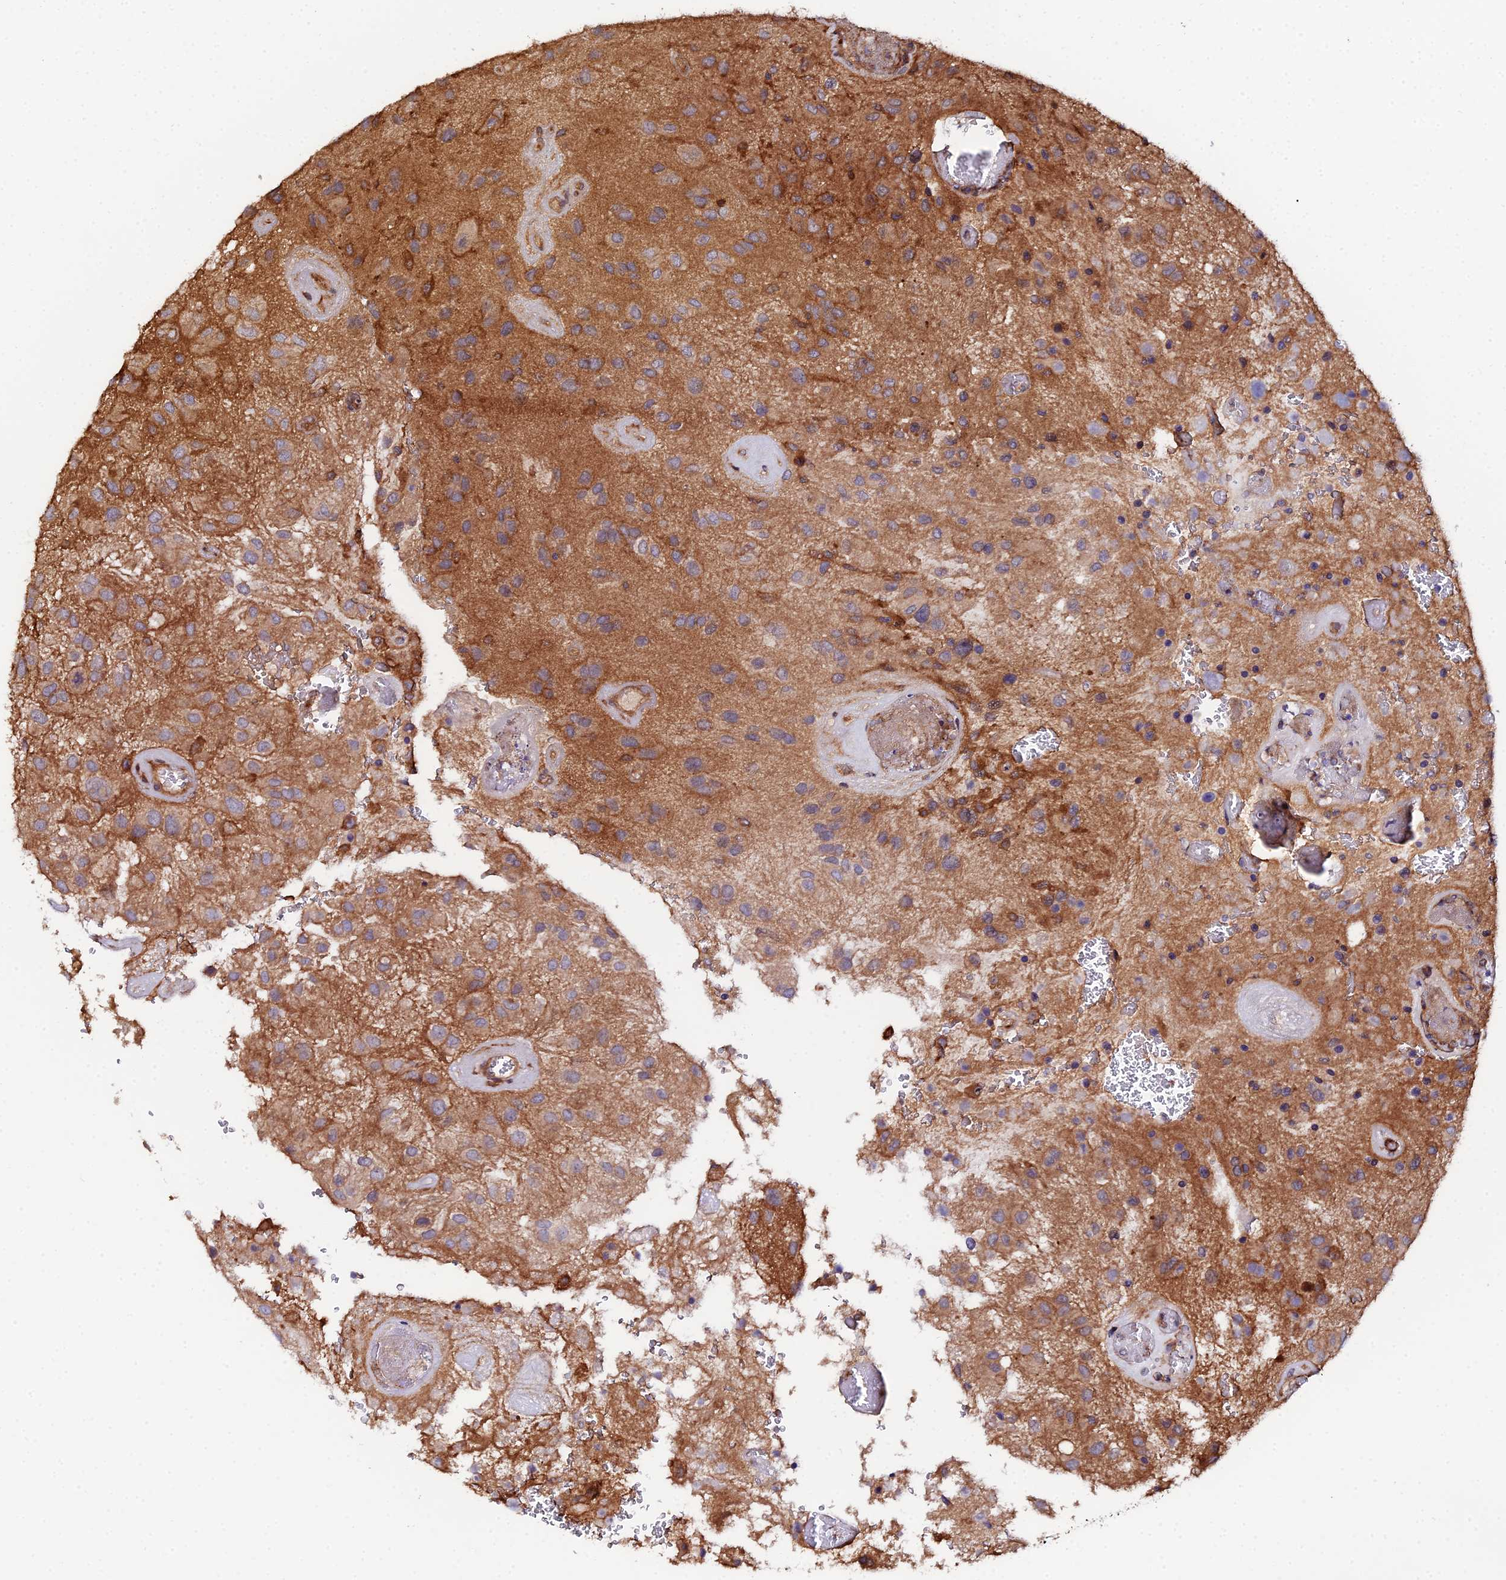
{"staining": {"intensity": "weak", "quantity": "25%-75%", "location": "cytoplasmic/membranous"}, "tissue": "glioma", "cell_type": "Tumor cells", "image_type": "cancer", "snomed": [{"axis": "morphology", "description": "Glioma, malignant, Low grade"}, {"axis": "topography", "description": "Brain"}], "caption": "IHC of human glioma shows low levels of weak cytoplasmic/membranous expression in approximately 25%-75% of tumor cells.", "gene": "GNG5B", "patient": {"sex": "male", "age": 66}}